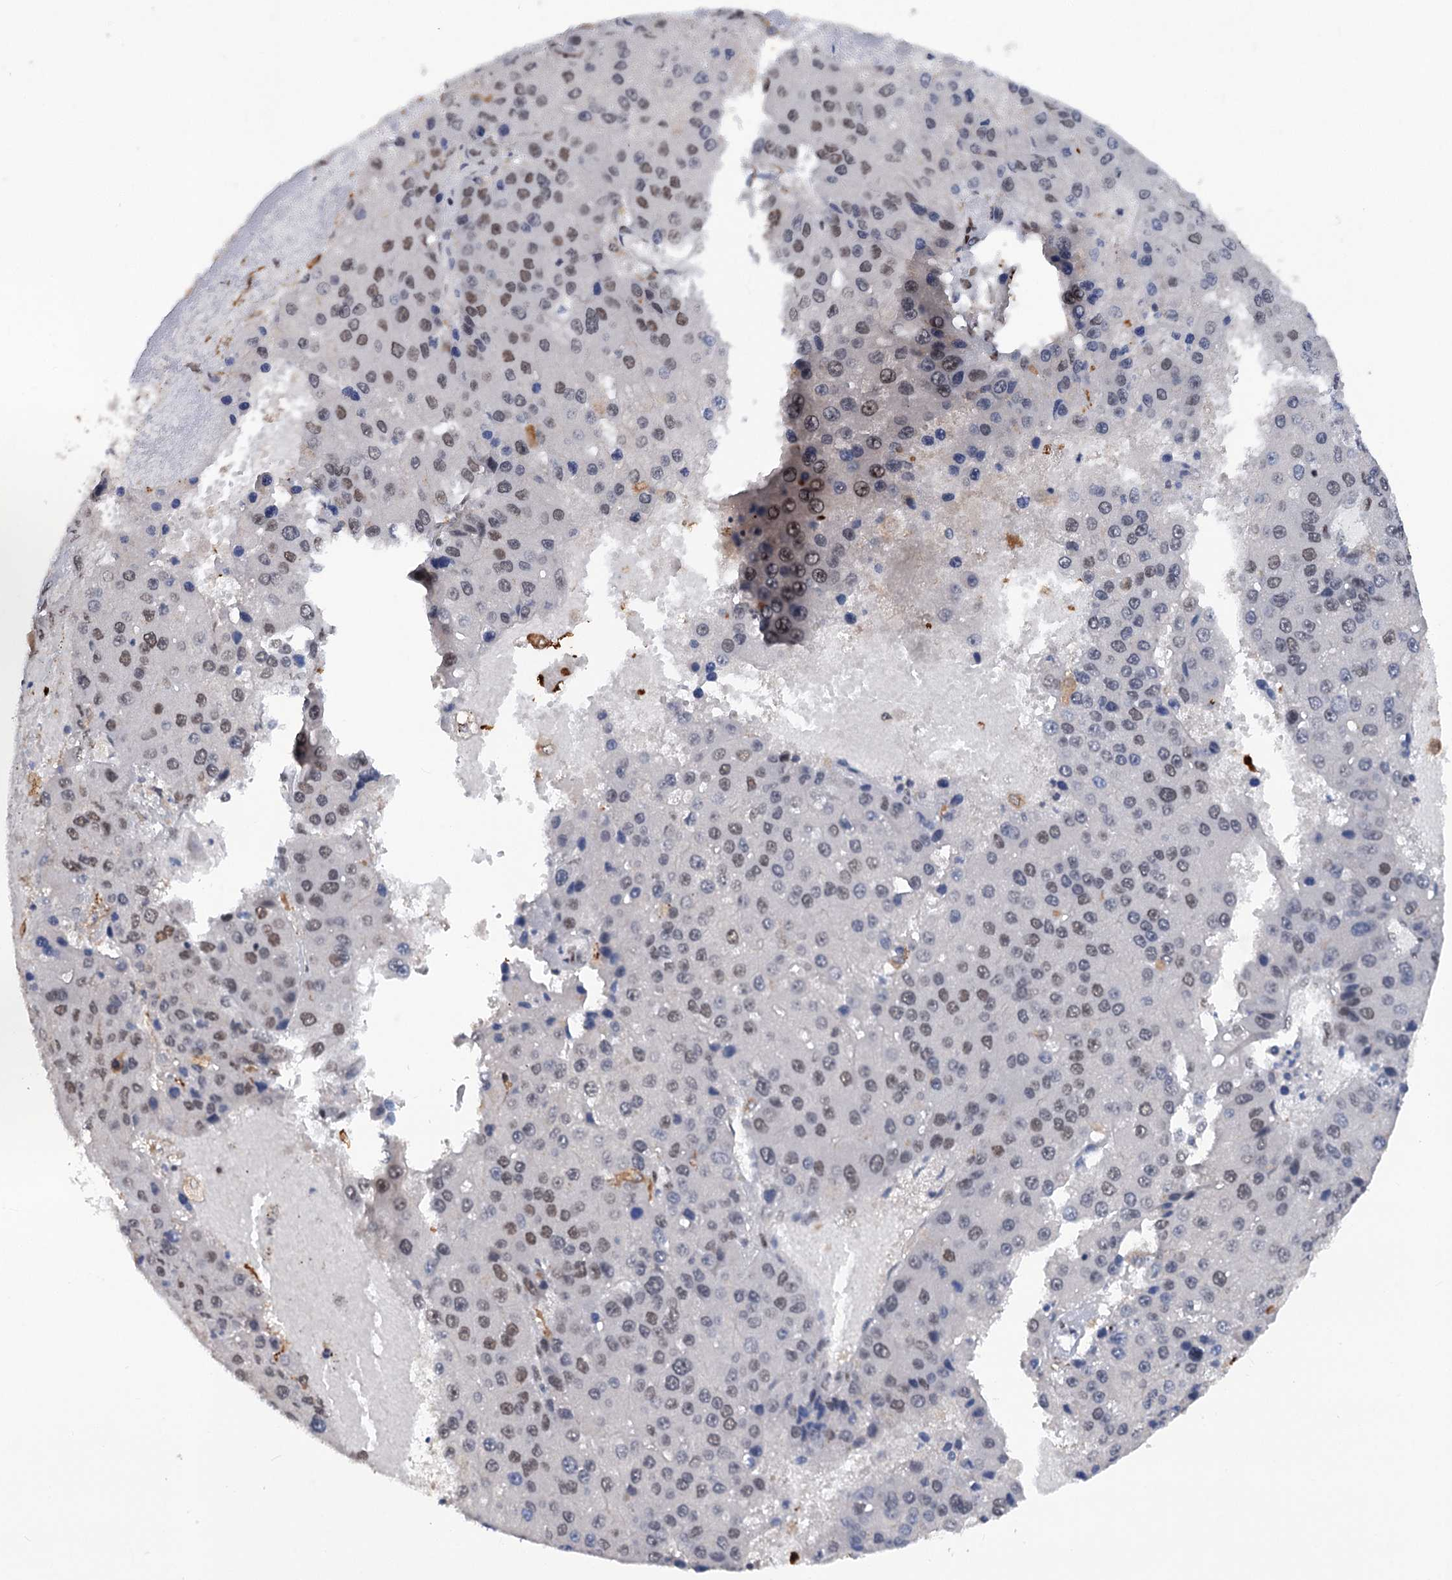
{"staining": {"intensity": "moderate", "quantity": "25%-75%", "location": "nuclear"}, "tissue": "liver cancer", "cell_type": "Tumor cells", "image_type": "cancer", "snomed": [{"axis": "morphology", "description": "Carcinoma, Hepatocellular, NOS"}, {"axis": "topography", "description": "Liver"}], "caption": "This micrograph reveals immunohistochemistry staining of human liver hepatocellular carcinoma, with medium moderate nuclear positivity in approximately 25%-75% of tumor cells.", "gene": "PHF8", "patient": {"sex": "female", "age": 73}}